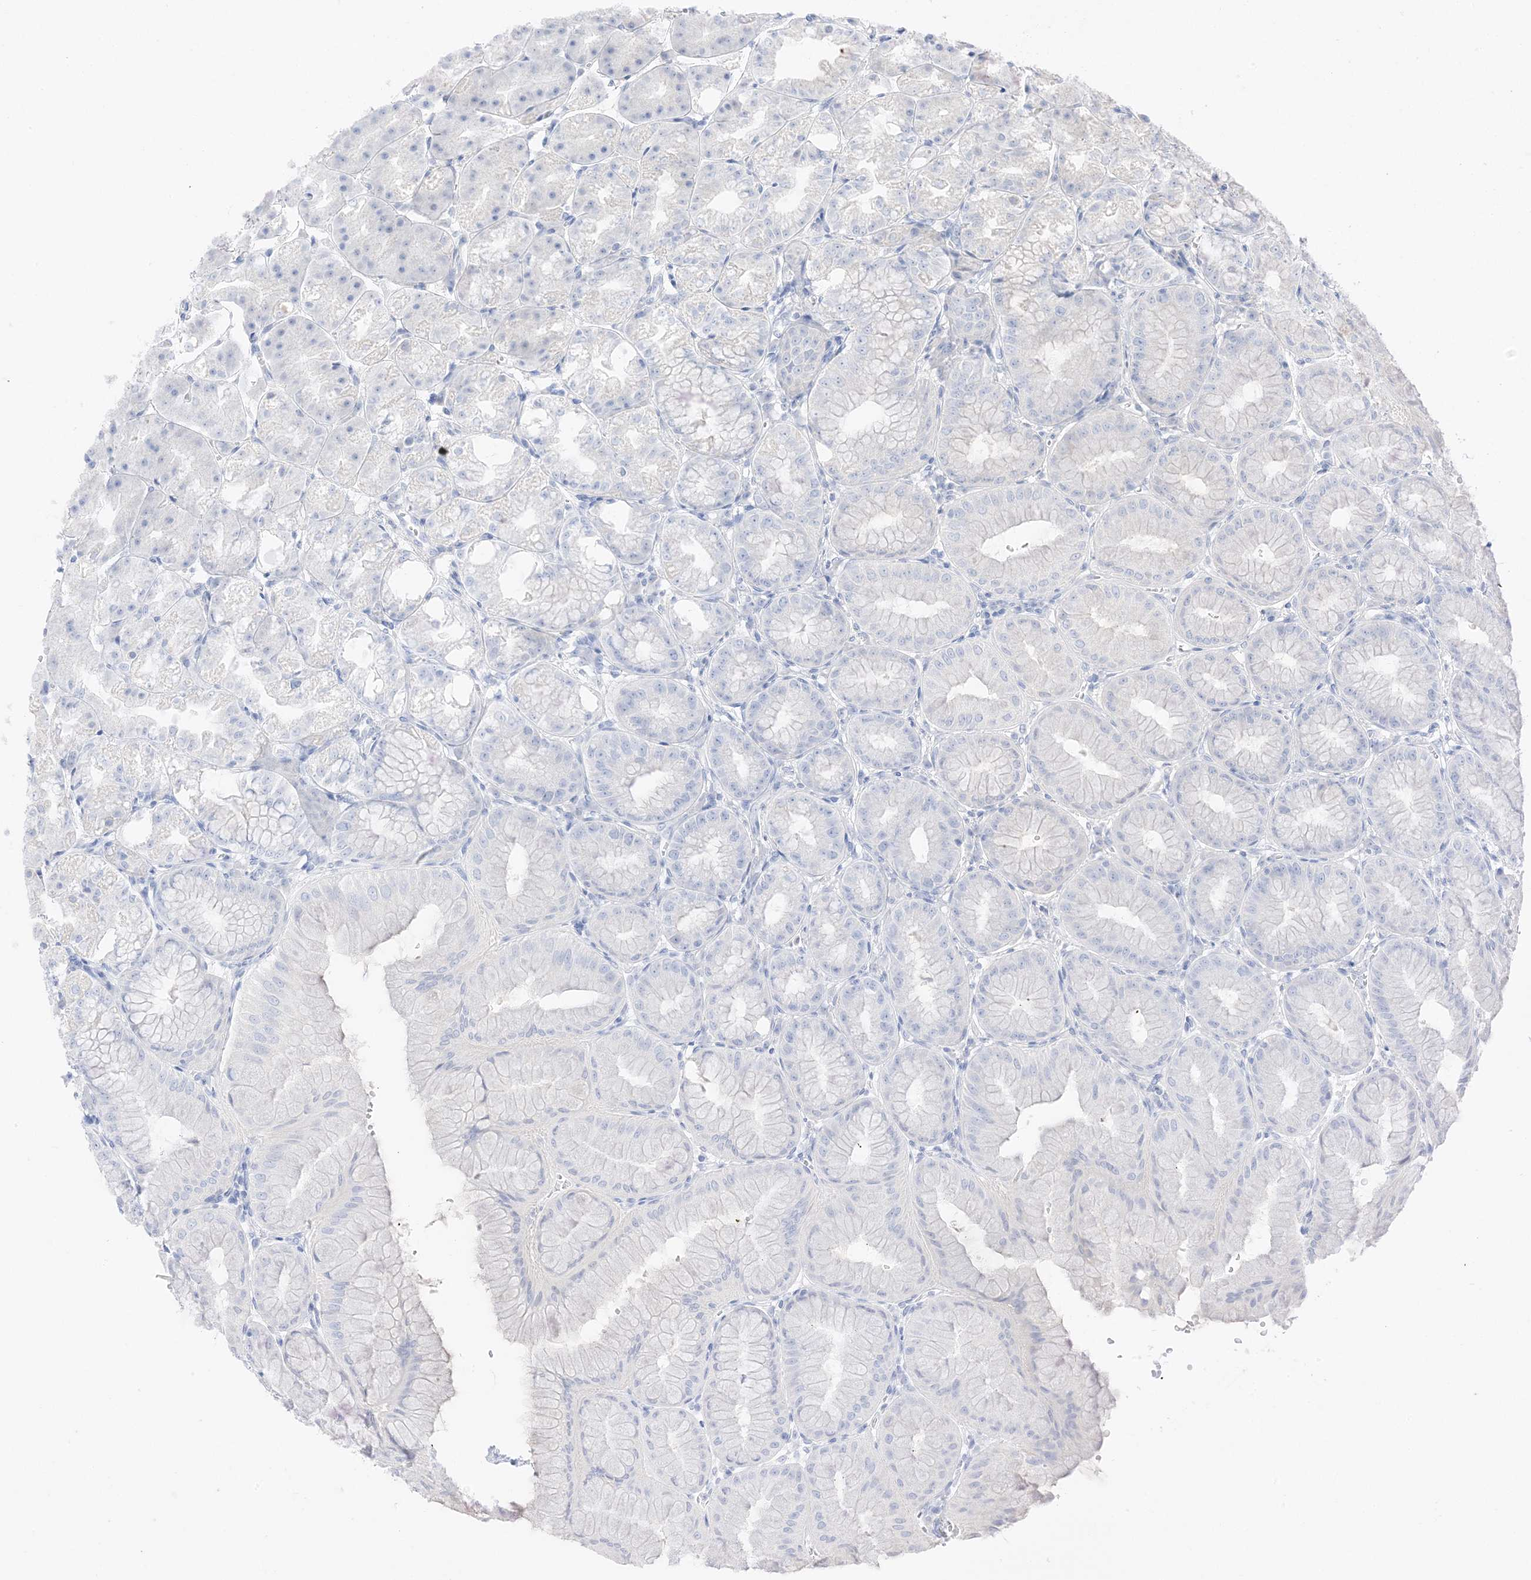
{"staining": {"intensity": "negative", "quantity": "none", "location": "none"}, "tissue": "stomach", "cell_type": "Glandular cells", "image_type": "normal", "snomed": [{"axis": "morphology", "description": "Normal tissue, NOS"}, {"axis": "topography", "description": "Stomach, lower"}], "caption": "Glandular cells are negative for brown protein staining in unremarkable stomach. The staining was performed using DAB (3,3'-diaminobenzidine) to visualize the protein expression in brown, while the nuclei were stained in blue with hematoxylin (Magnification: 20x).", "gene": "MUC17", "patient": {"sex": "male", "age": 71}}